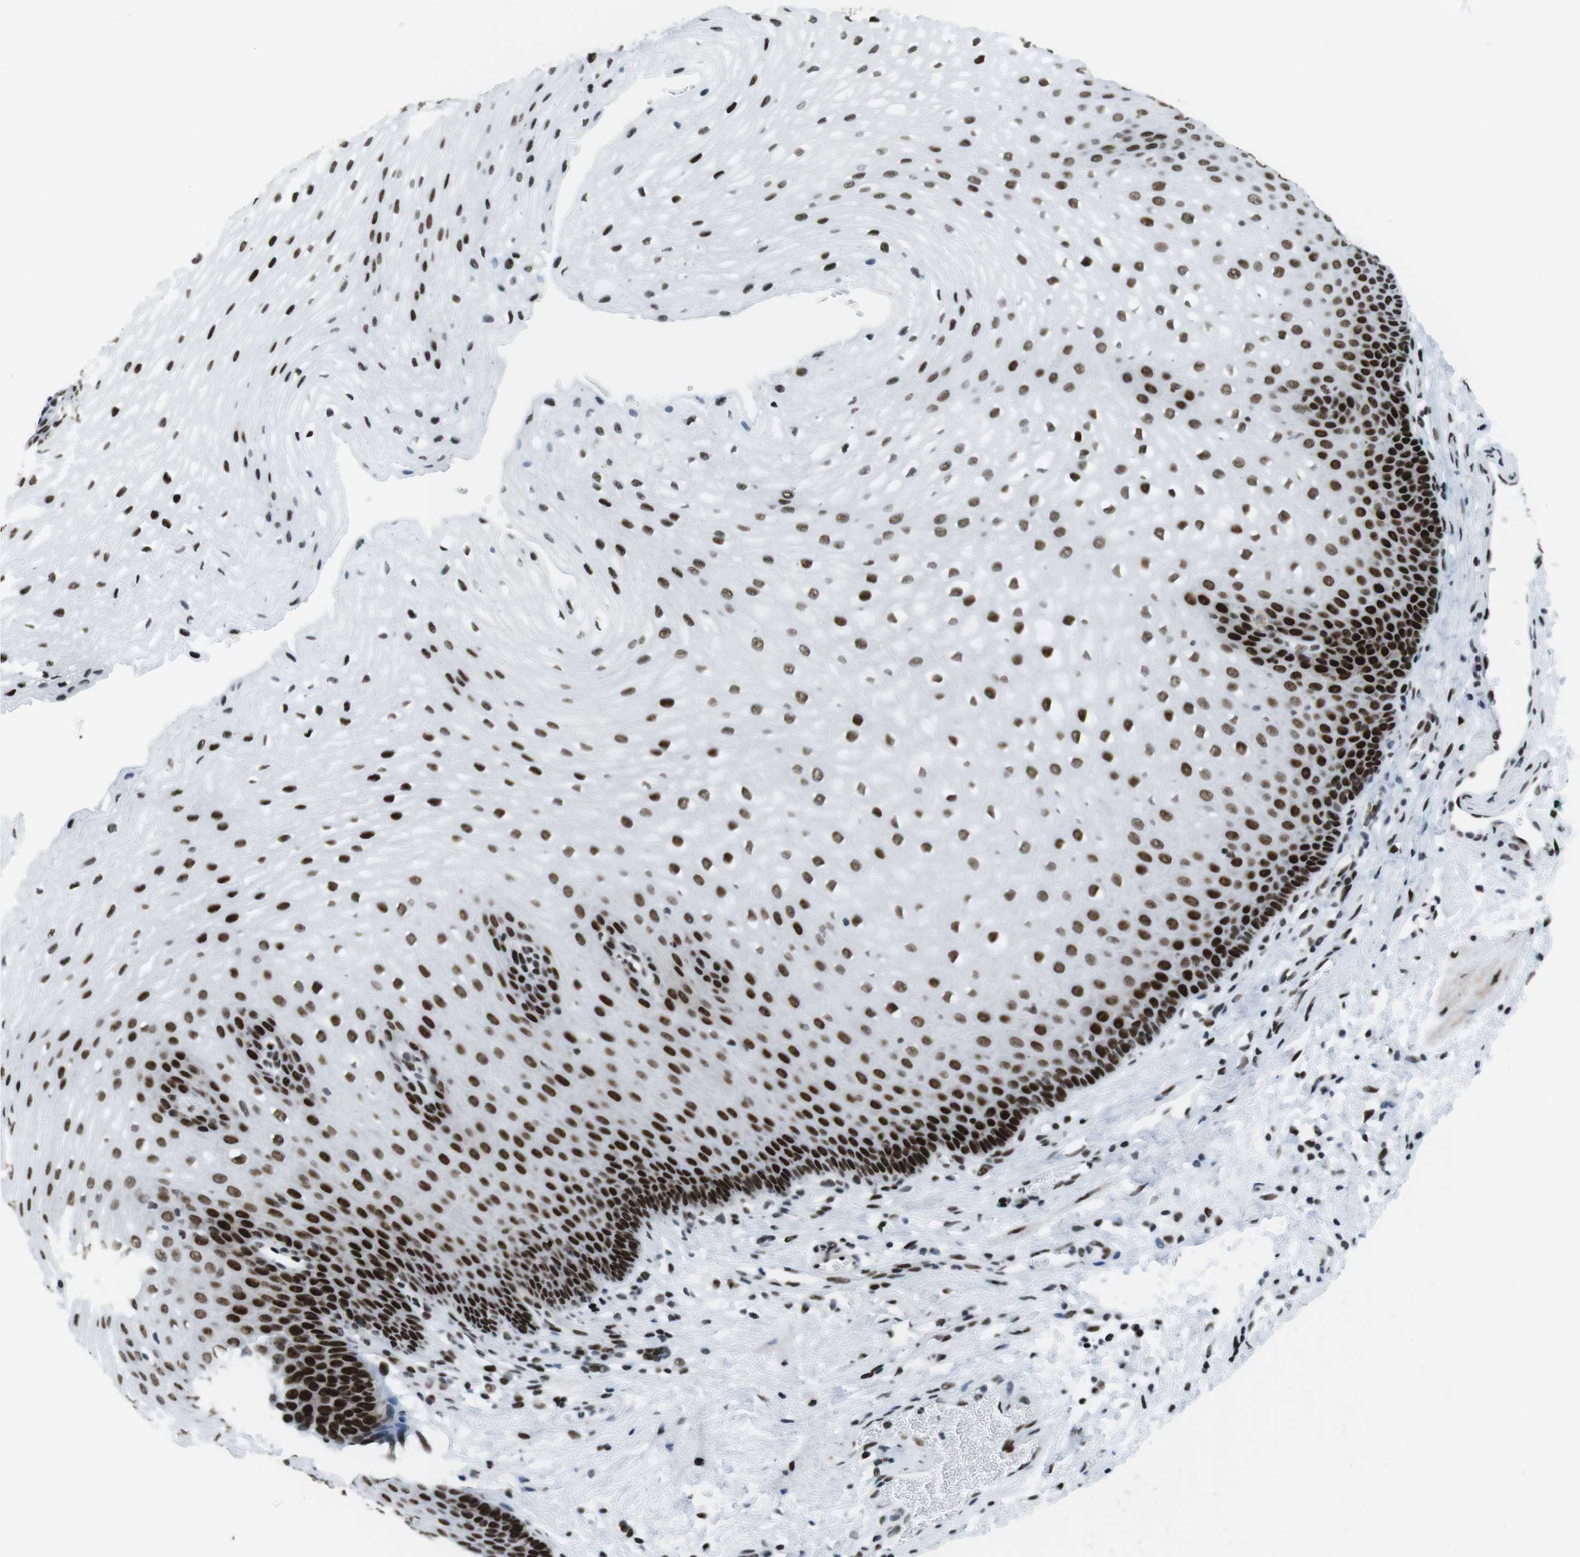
{"staining": {"intensity": "strong", "quantity": ">75%", "location": "nuclear"}, "tissue": "esophagus", "cell_type": "Squamous epithelial cells", "image_type": "normal", "snomed": [{"axis": "morphology", "description": "Normal tissue, NOS"}, {"axis": "topography", "description": "Esophagus"}], "caption": "DAB (3,3'-diaminobenzidine) immunohistochemical staining of benign esophagus exhibits strong nuclear protein positivity in about >75% of squamous epithelial cells. Using DAB (brown) and hematoxylin (blue) stains, captured at high magnification using brightfield microscopy.", "gene": "CITED2", "patient": {"sex": "male", "age": 48}}